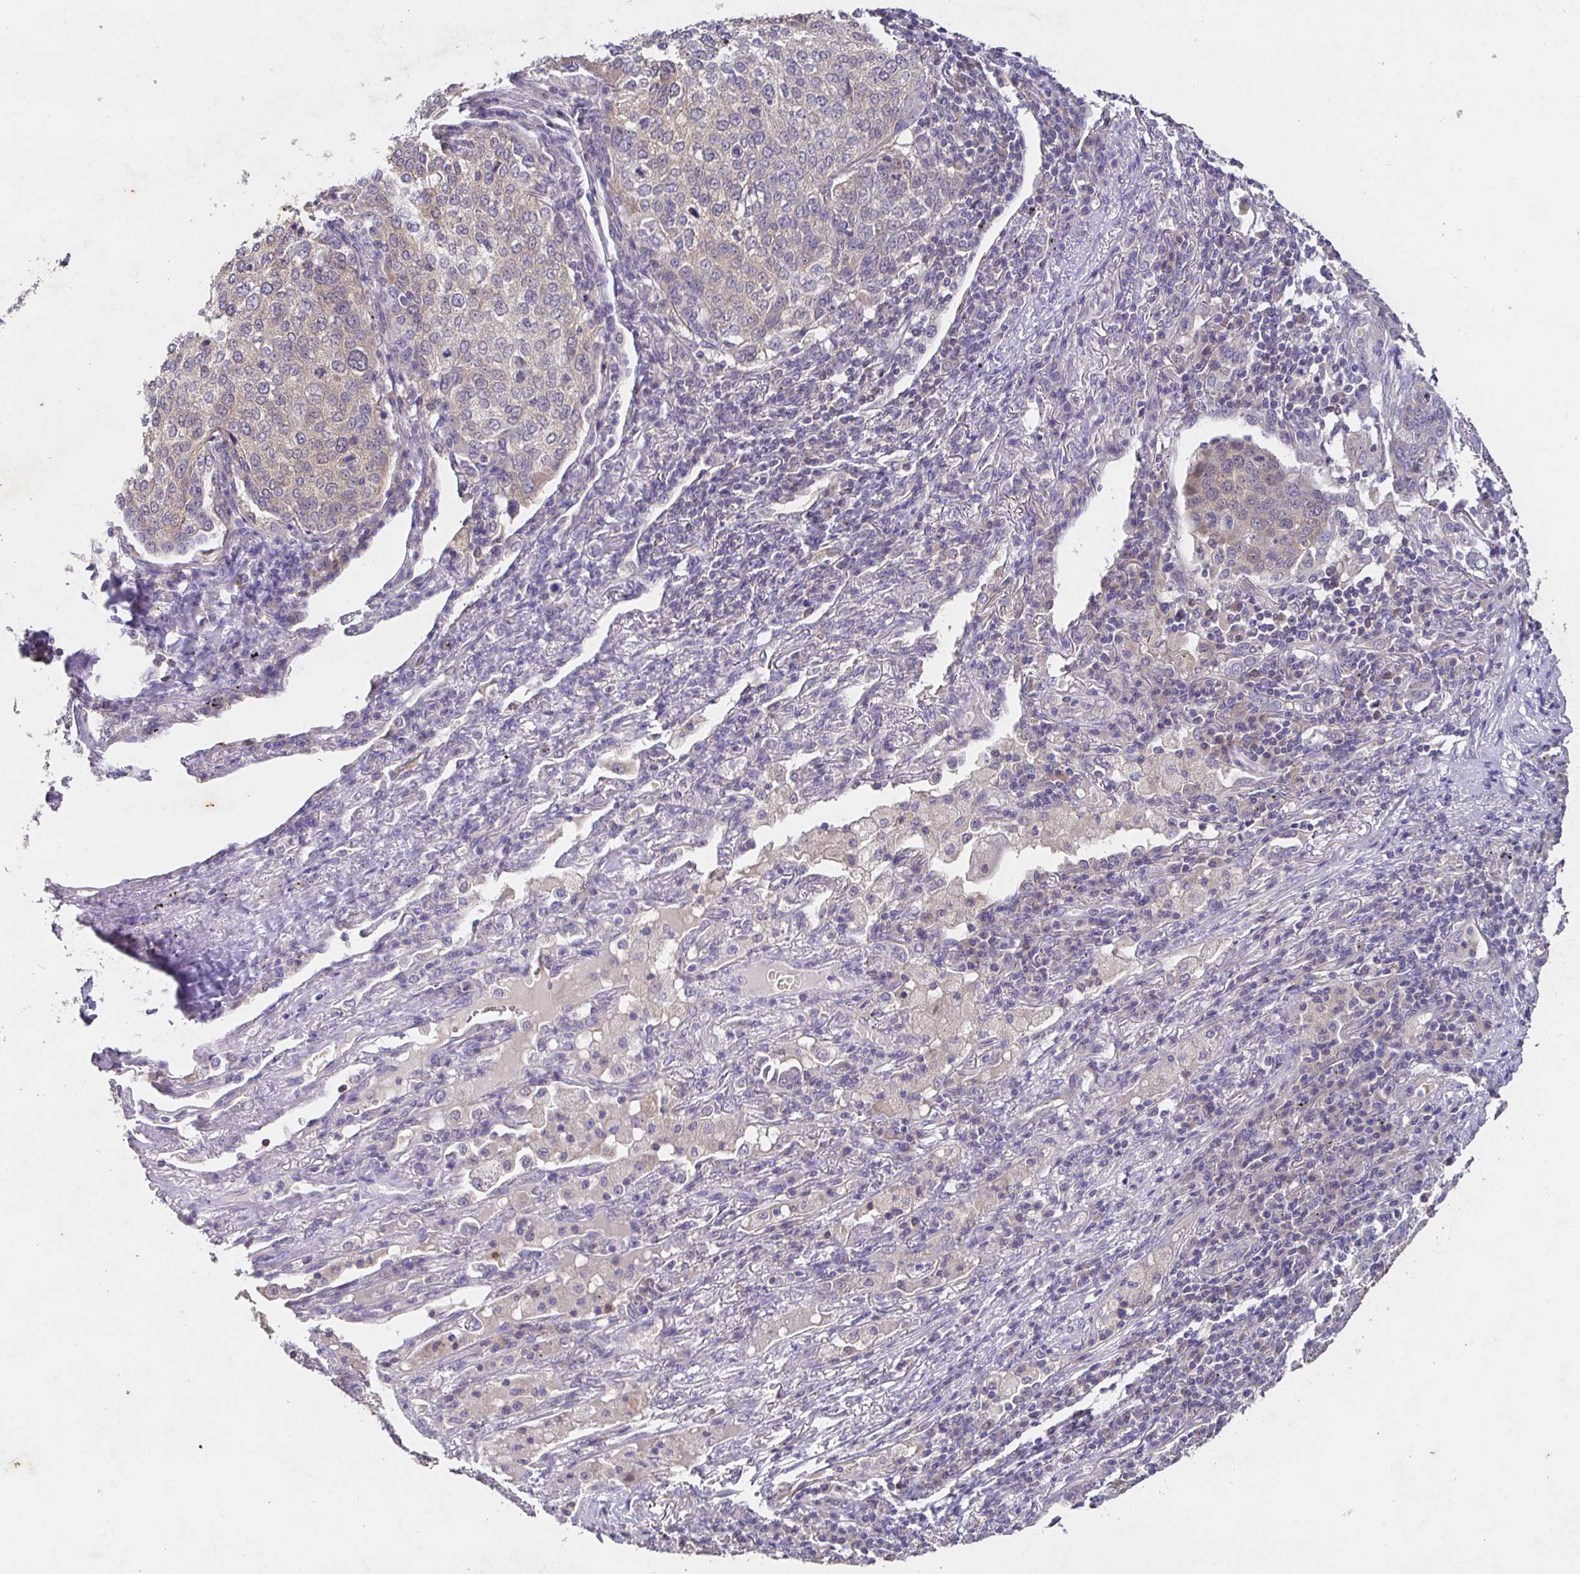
{"staining": {"intensity": "weak", "quantity": "25%-75%", "location": "cytoplasmic/membranous"}, "tissue": "lung cancer", "cell_type": "Tumor cells", "image_type": "cancer", "snomed": [{"axis": "morphology", "description": "Squamous cell carcinoma, NOS"}, {"axis": "topography", "description": "Lung"}], "caption": "Weak cytoplasmic/membranous positivity for a protein is seen in approximately 25%-75% of tumor cells of lung squamous cell carcinoma using IHC.", "gene": "SHISA4", "patient": {"sex": "male", "age": 63}}